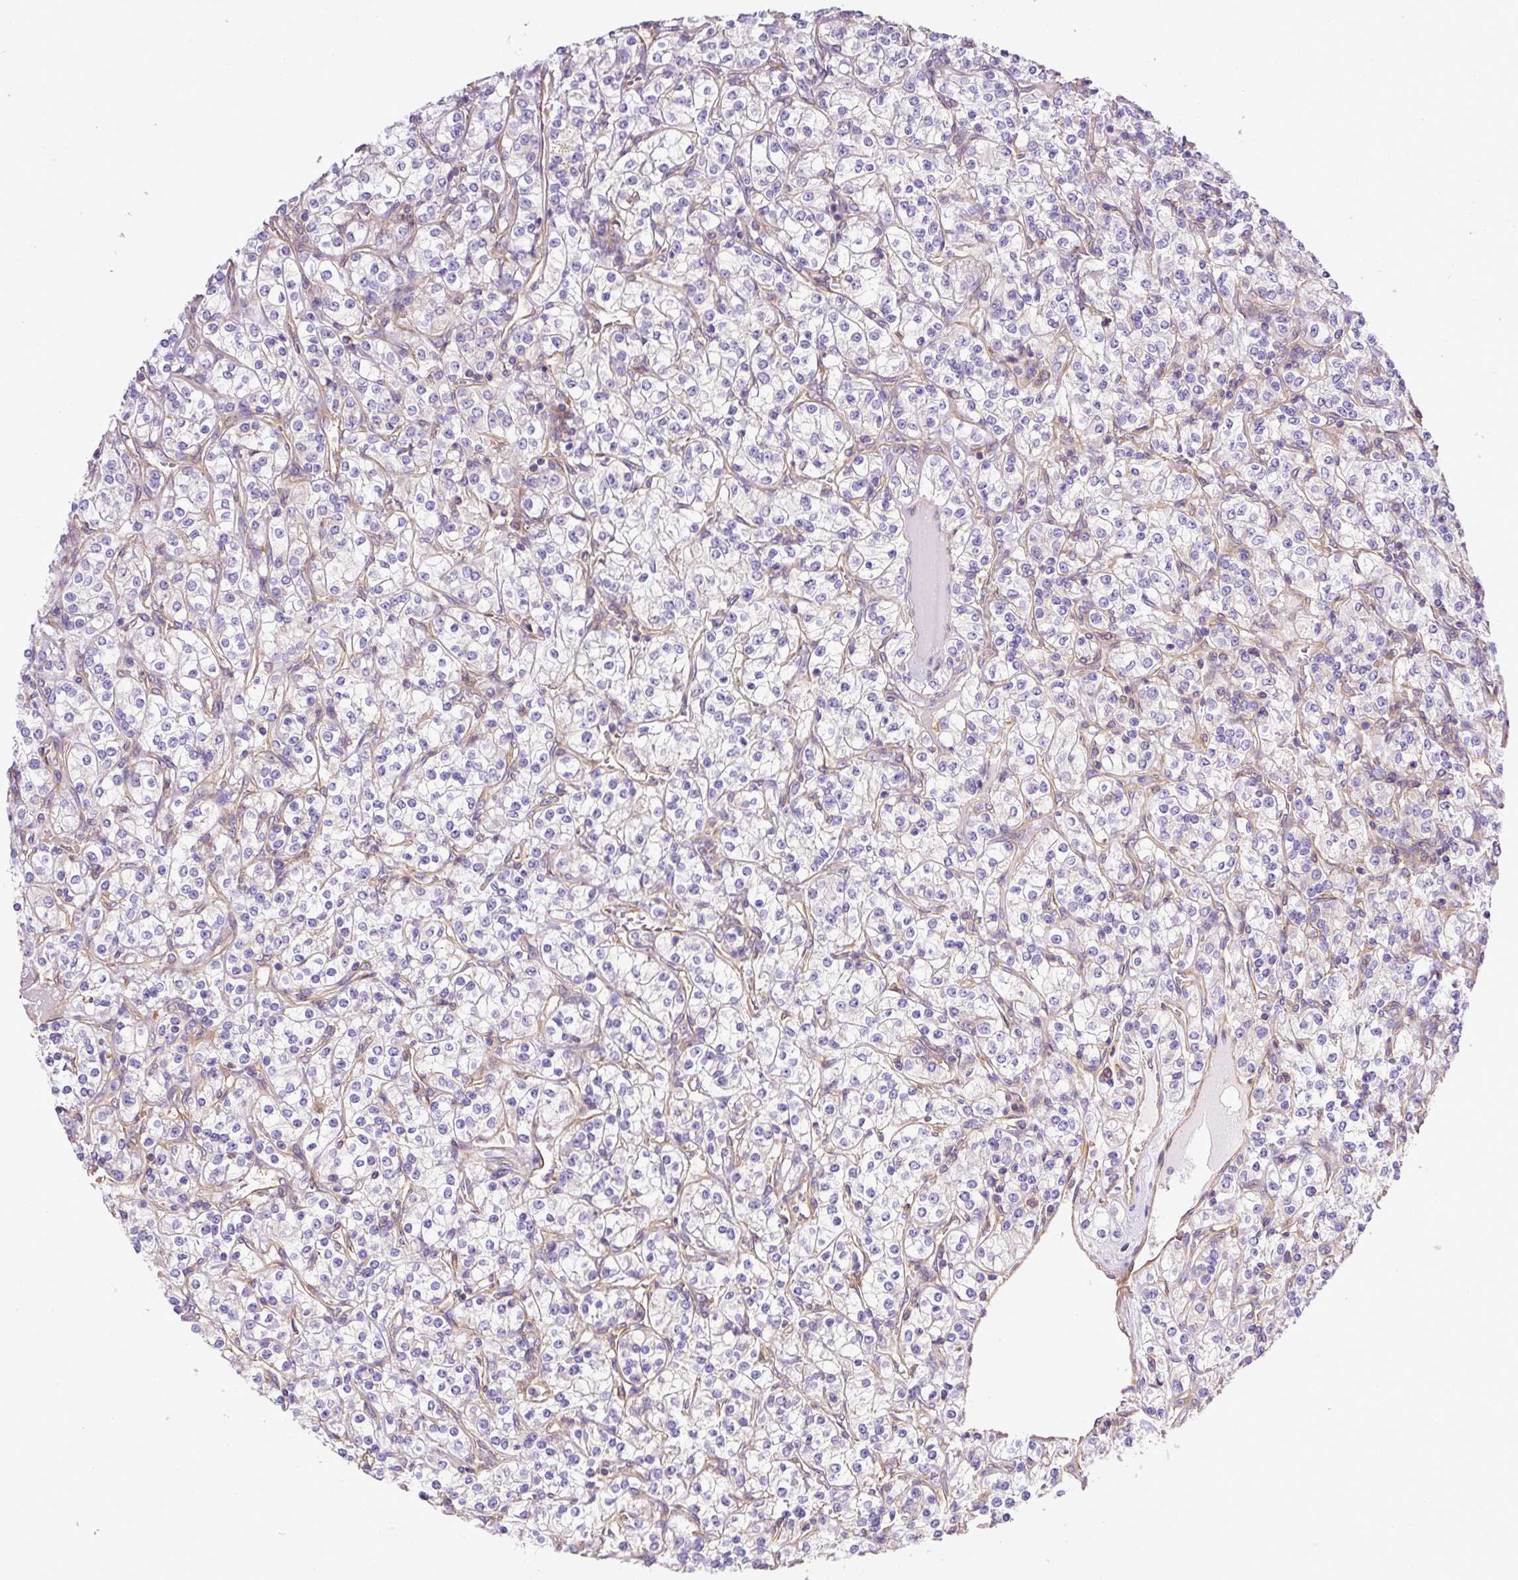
{"staining": {"intensity": "negative", "quantity": "none", "location": "none"}, "tissue": "renal cancer", "cell_type": "Tumor cells", "image_type": "cancer", "snomed": [{"axis": "morphology", "description": "Adenocarcinoma, NOS"}, {"axis": "topography", "description": "Kidney"}], "caption": "An image of adenocarcinoma (renal) stained for a protein demonstrates no brown staining in tumor cells.", "gene": "DCTN1", "patient": {"sex": "male", "age": 77}}